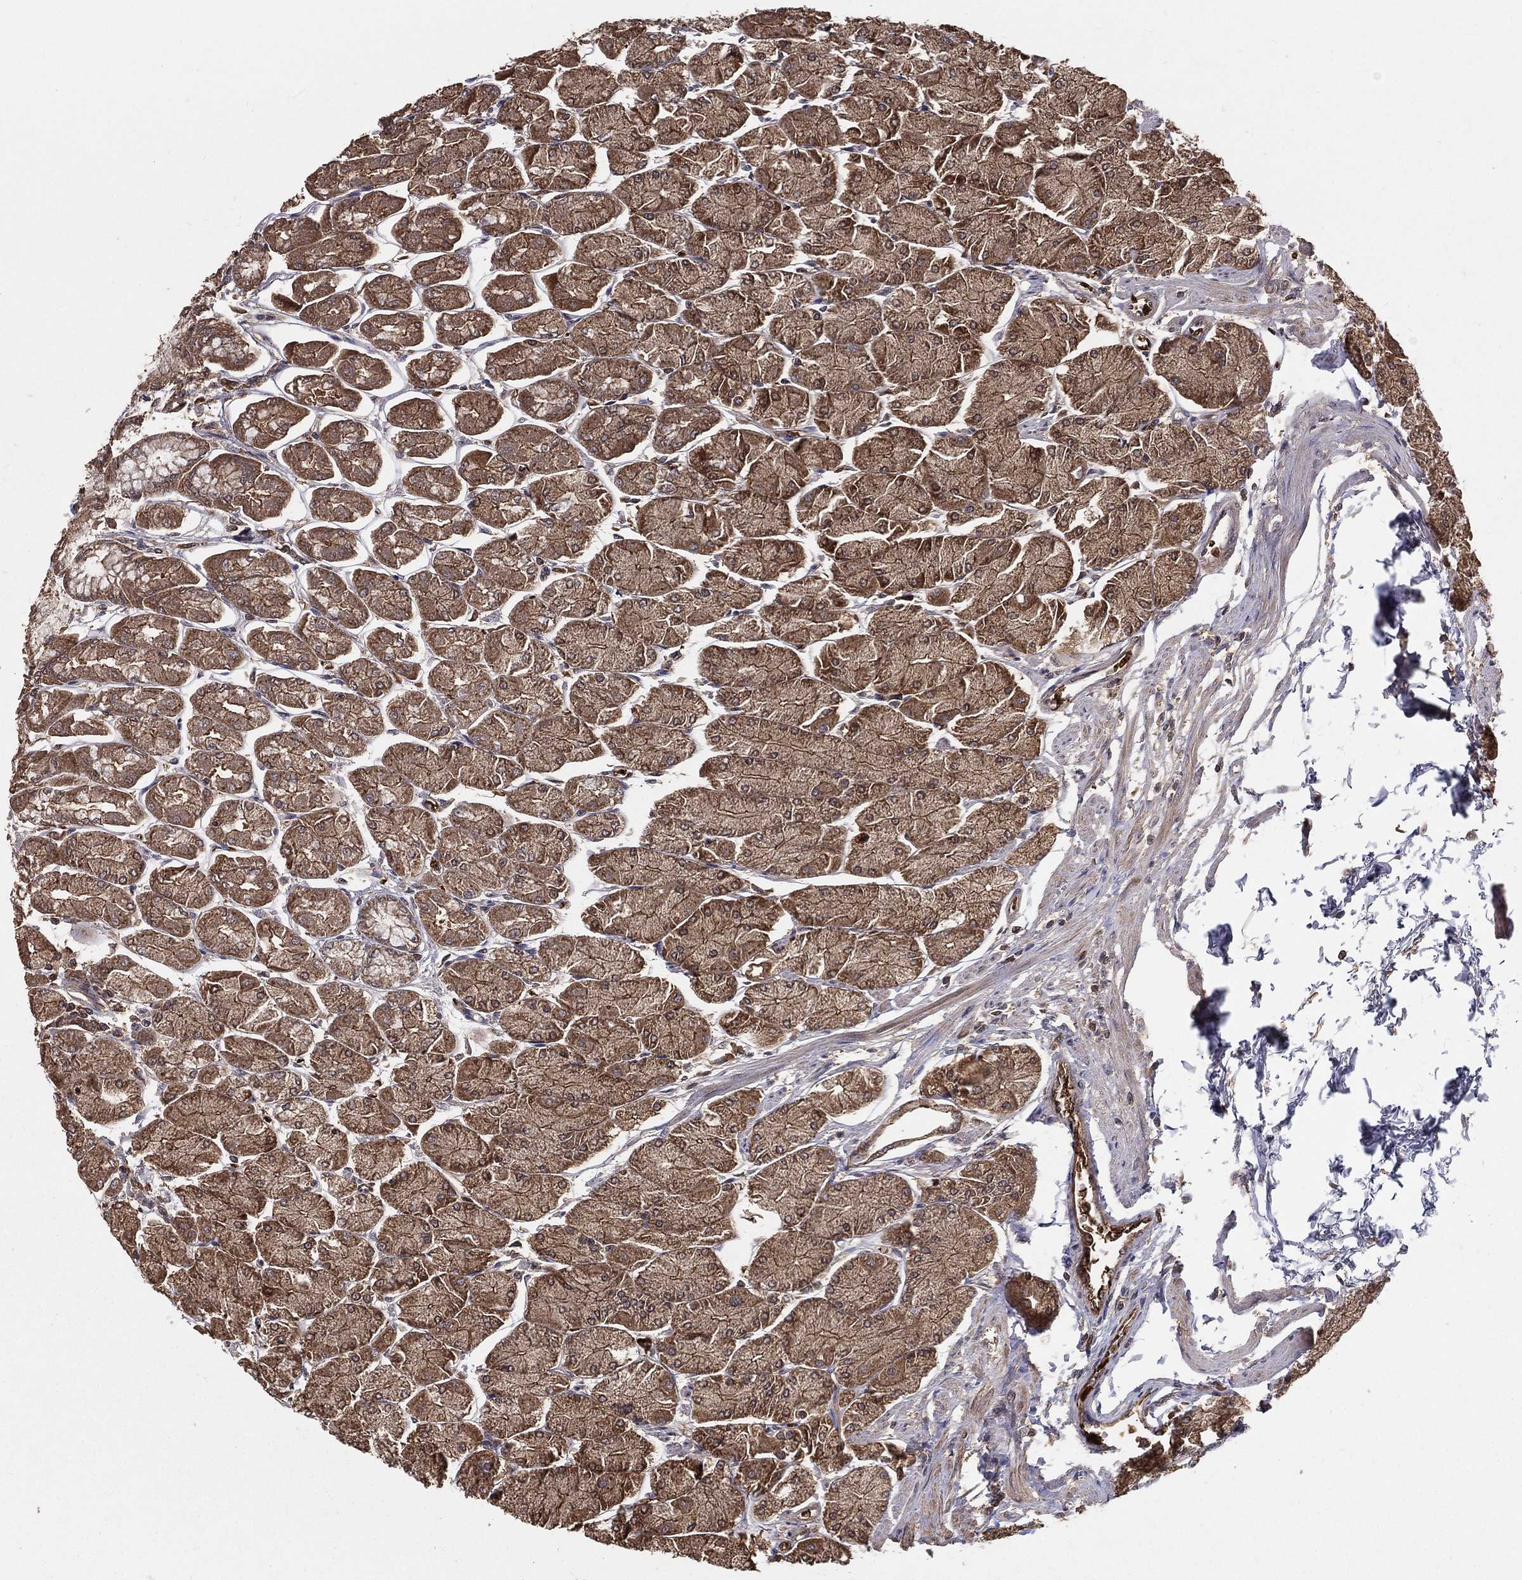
{"staining": {"intensity": "moderate", "quantity": ">75%", "location": "cytoplasmic/membranous,nuclear"}, "tissue": "stomach", "cell_type": "Glandular cells", "image_type": "normal", "snomed": [{"axis": "morphology", "description": "Normal tissue, NOS"}, {"axis": "topography", "description": "Stomach, upper"}], "caption": "Normal stomach displays moderate cytoplasmic/membranous,nuclear staining in about >75% of glandular cells.", "gene": "CARM1", "patient": {"sex": "male", "age": 60}}